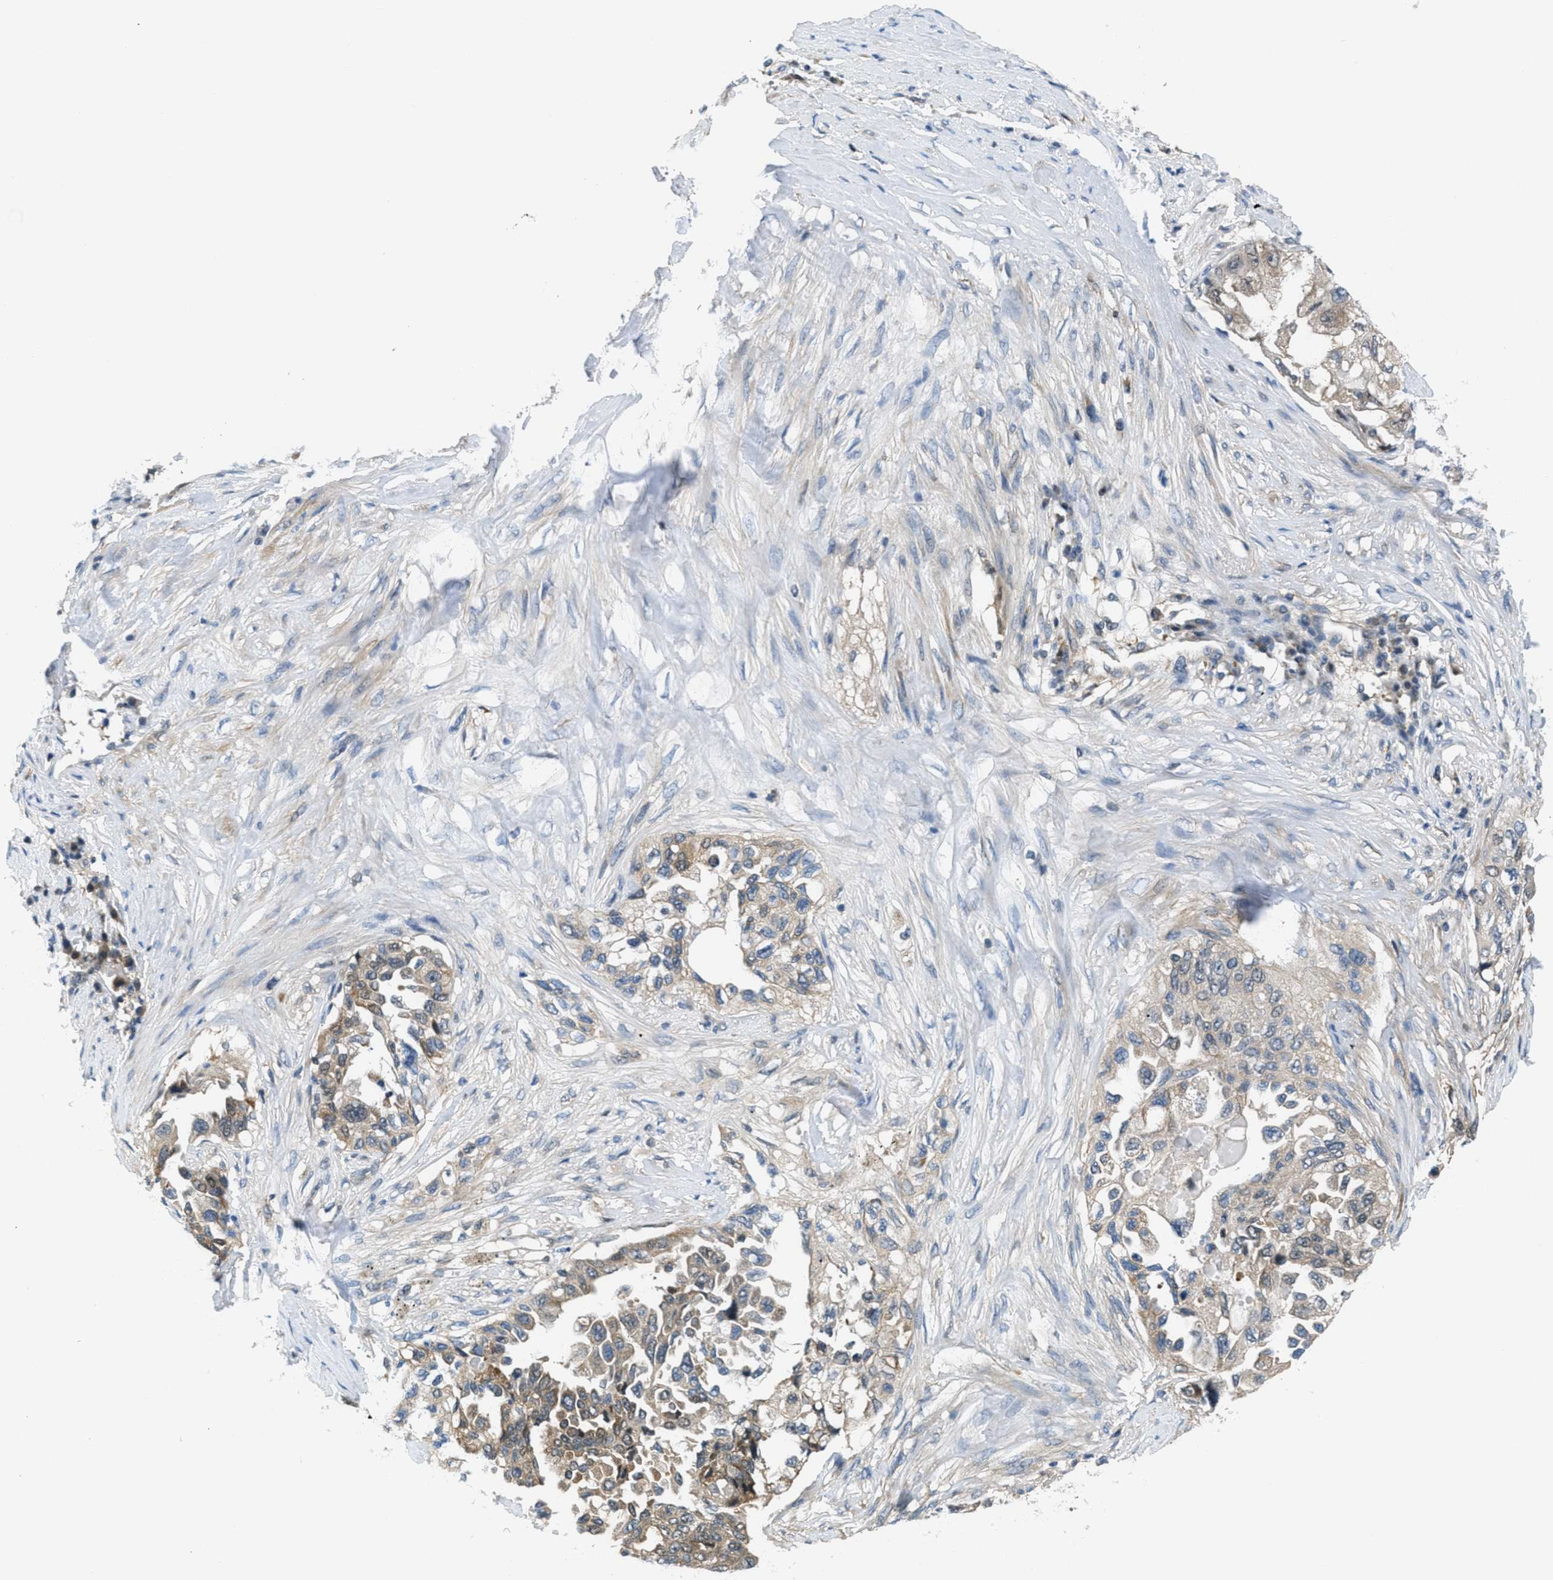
{"staining": {"intensity": "weak", "quantity": "25%-75%", "location": "cytoplasmic/membranous"}, "tissue": "lung cancer", "cell_type": "Tumor cells", "image_type": "cancer", "snomed": [{"axis": "morphology", "description": "Adenocarcinoma, NOS"}, {"axis": "topography", "description": "Lung"}], "caption": "Immunohistochemical staining of adenocarcinoma (lung) shows weak cytoplasmic/membranous protein positivity in about 25%-75% of tumor cells.", "gene": "PIP5K1C", "patient": {"sex": "female", "age": 51}}